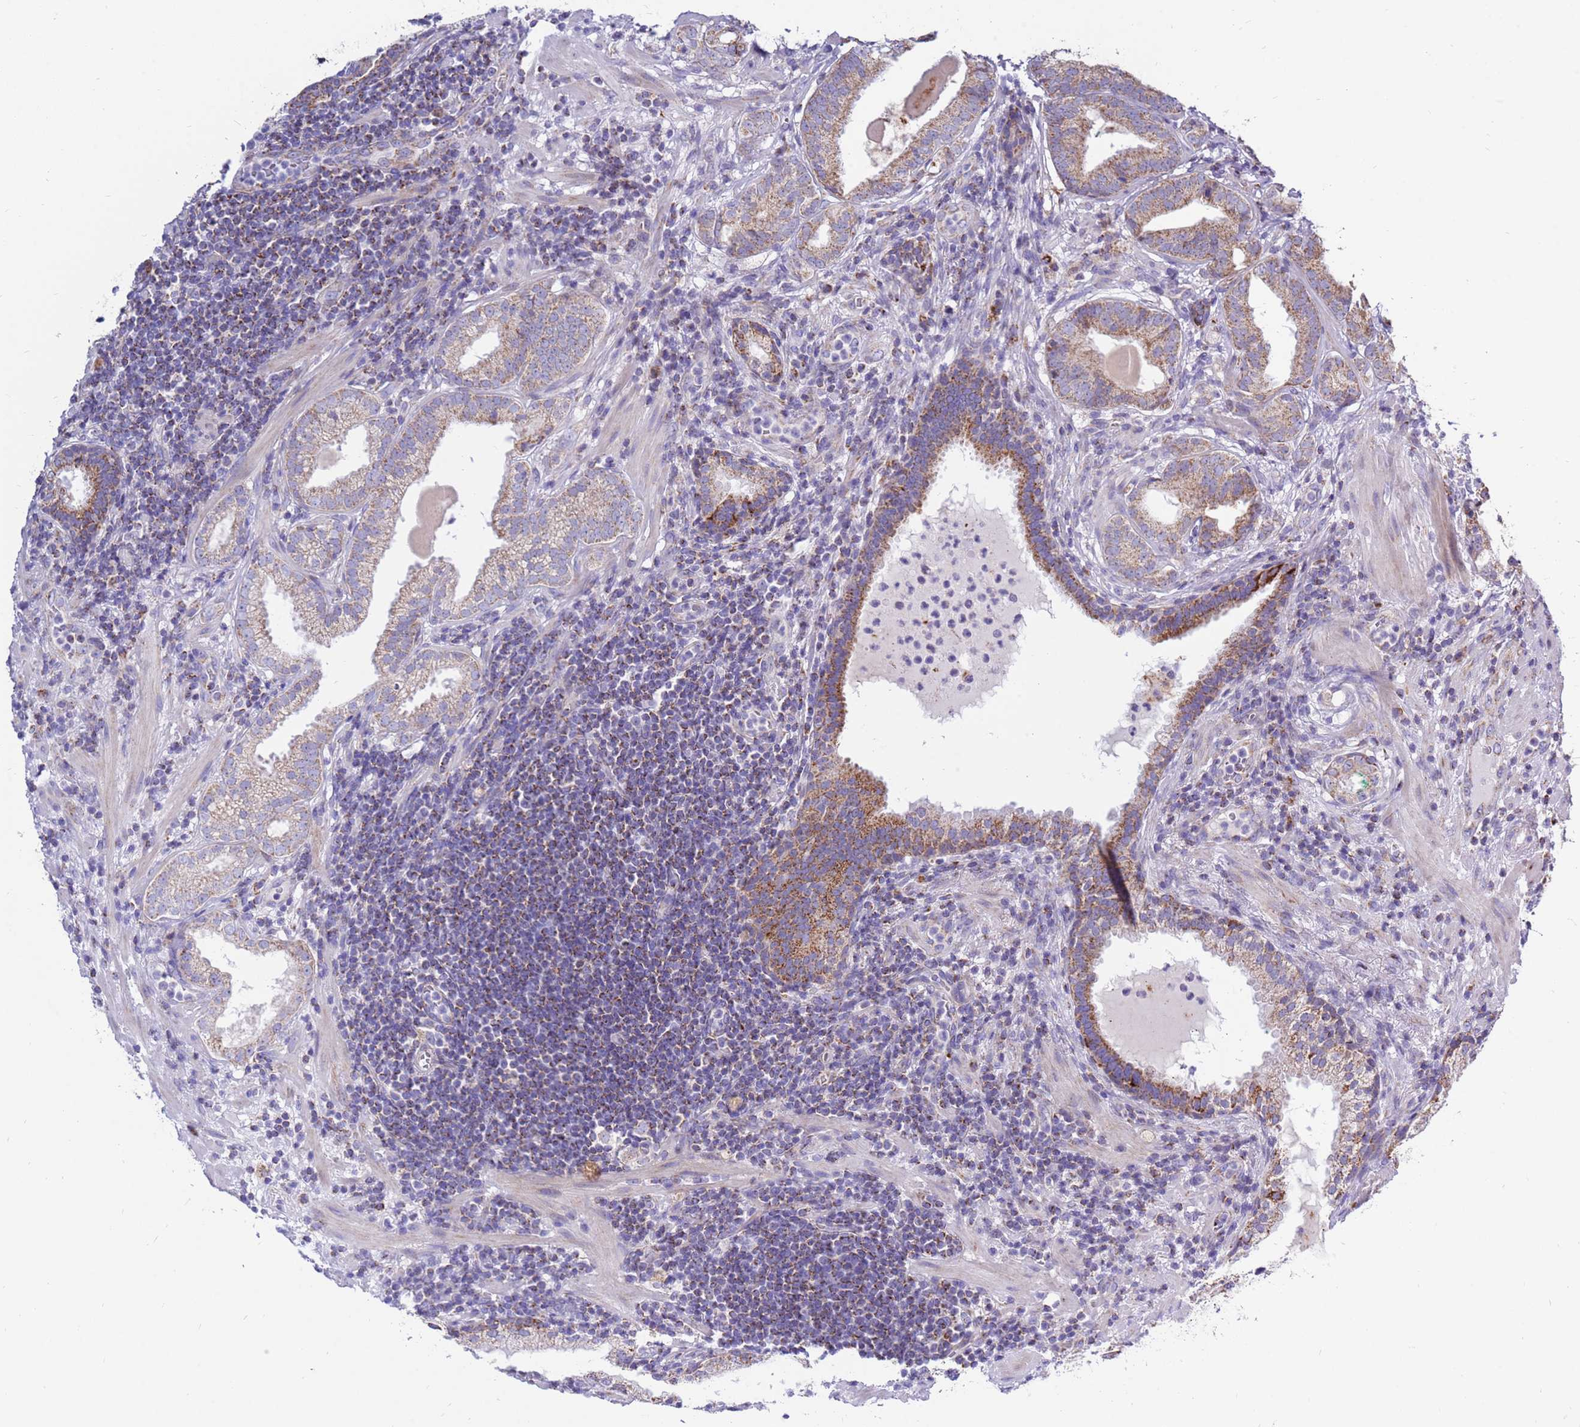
{"staining": {"intensity": "moderate", "quantity": "25%-75%", "location": "cytoplasmic/membranous"}, "tissue": "prostate cancer", "cell_type": "Tumor cells", "image_type": "cancer", "snomed": [{"axis": "morphology", "description": "Adenocarcinoma, High grade"}, {"axis": "topography", "description": "Prostate"}], "caption": "Prostate cancer stained with a protein marker displays moderate staining in tumor cells.", "gene": "IGF1R", "patient": {"sex": "male", "age": 64}}